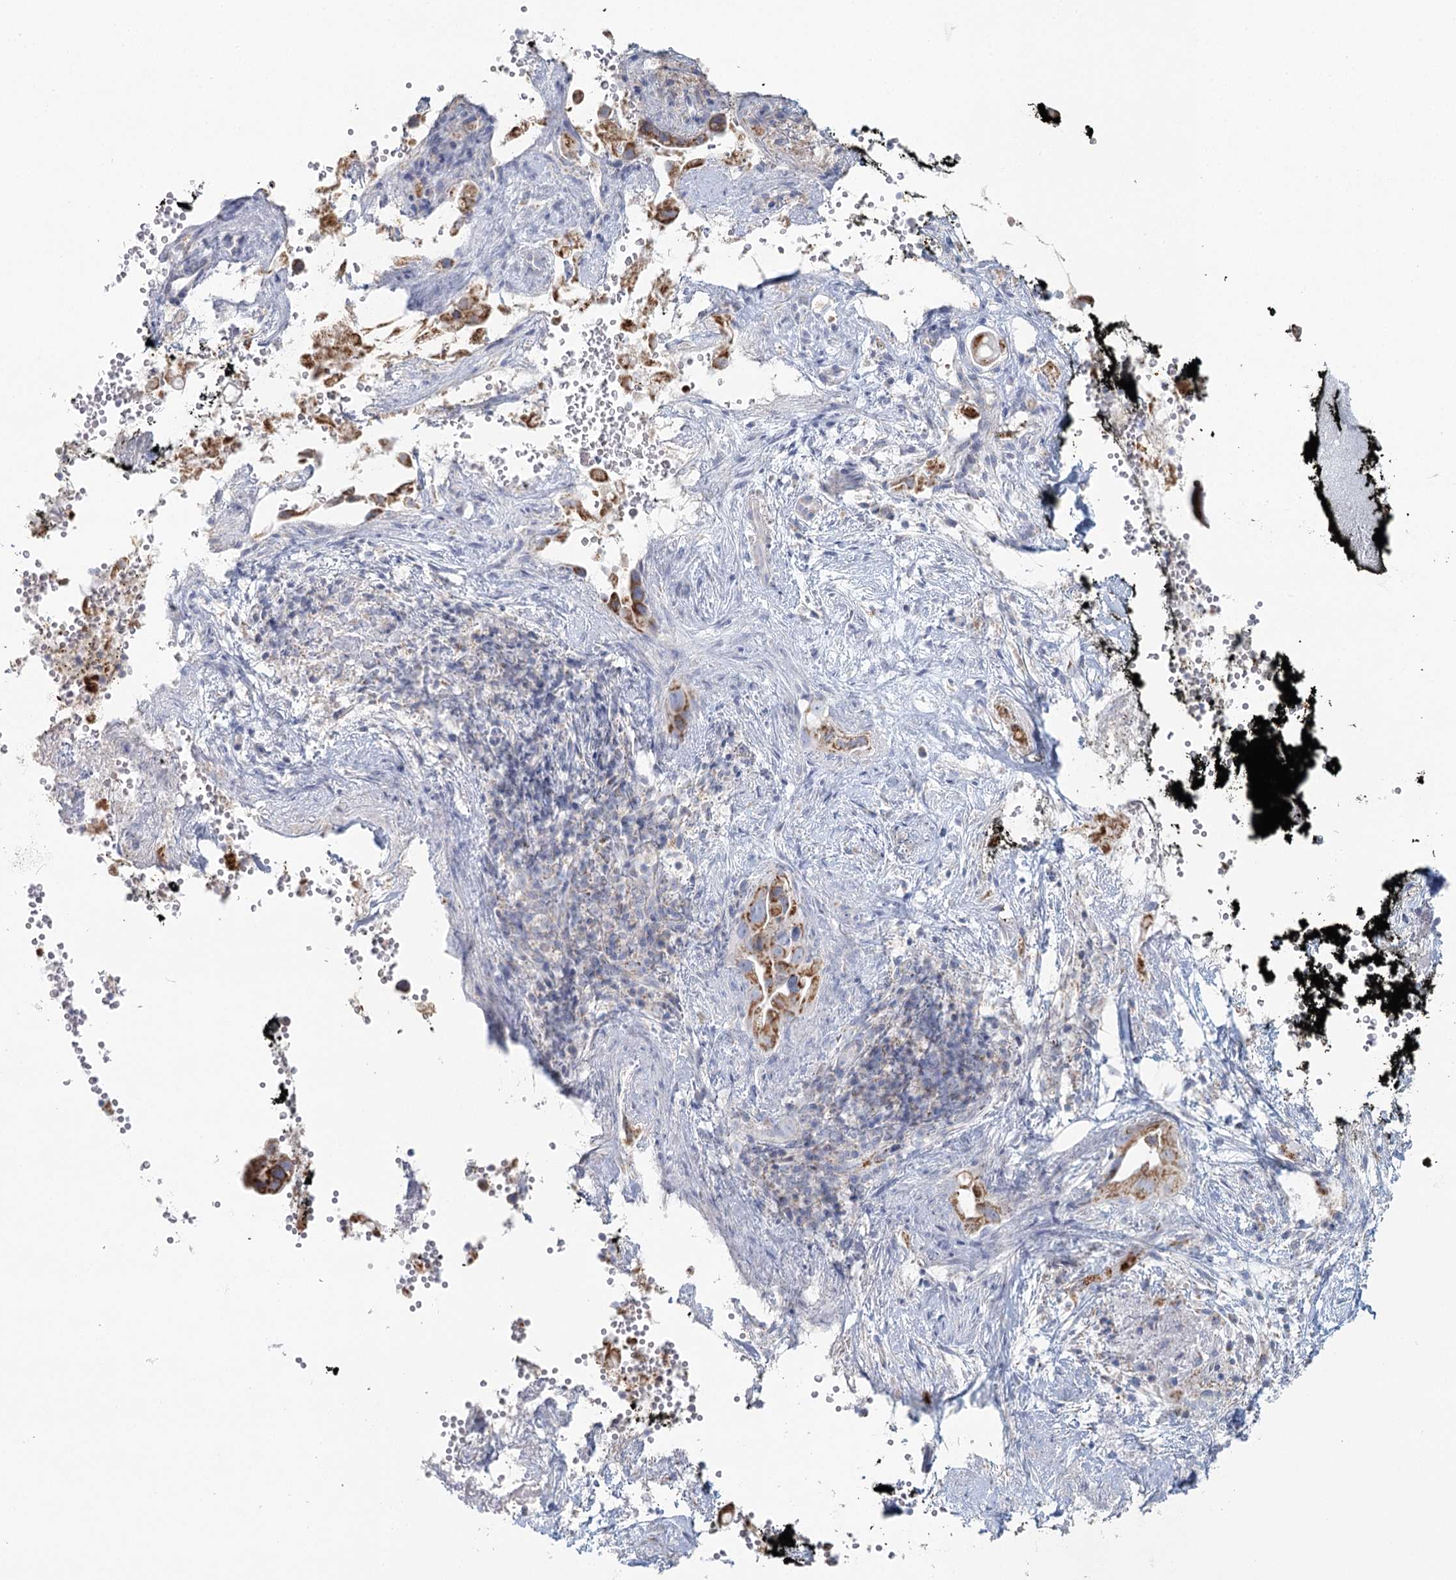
{"staining": {"intensity": "moderate", "quantity": ">75%", "location": "cytoplasmic/membranous"}, "tissue": "pancreatic cancer", "cell_type": "Tumor cells", "image_type": "cancer", "snomed": [{"axis": "morphology", "description": "Inflammation, NOS"}, {"axis": "morphology", "description": "Adenocarcinoma, NOS"}, {"axis": "topography", "description": "Pancreas"}], "caption": "Immunohistochemical staining of pancreatic cancer (adenocarcinoma) exhibits medium levels of moderate cytoplasmic/membranous staining in approximately >75% of tumor cells.", "gene": "BPHL", "patient": {"sex": "female", "age": 56}}